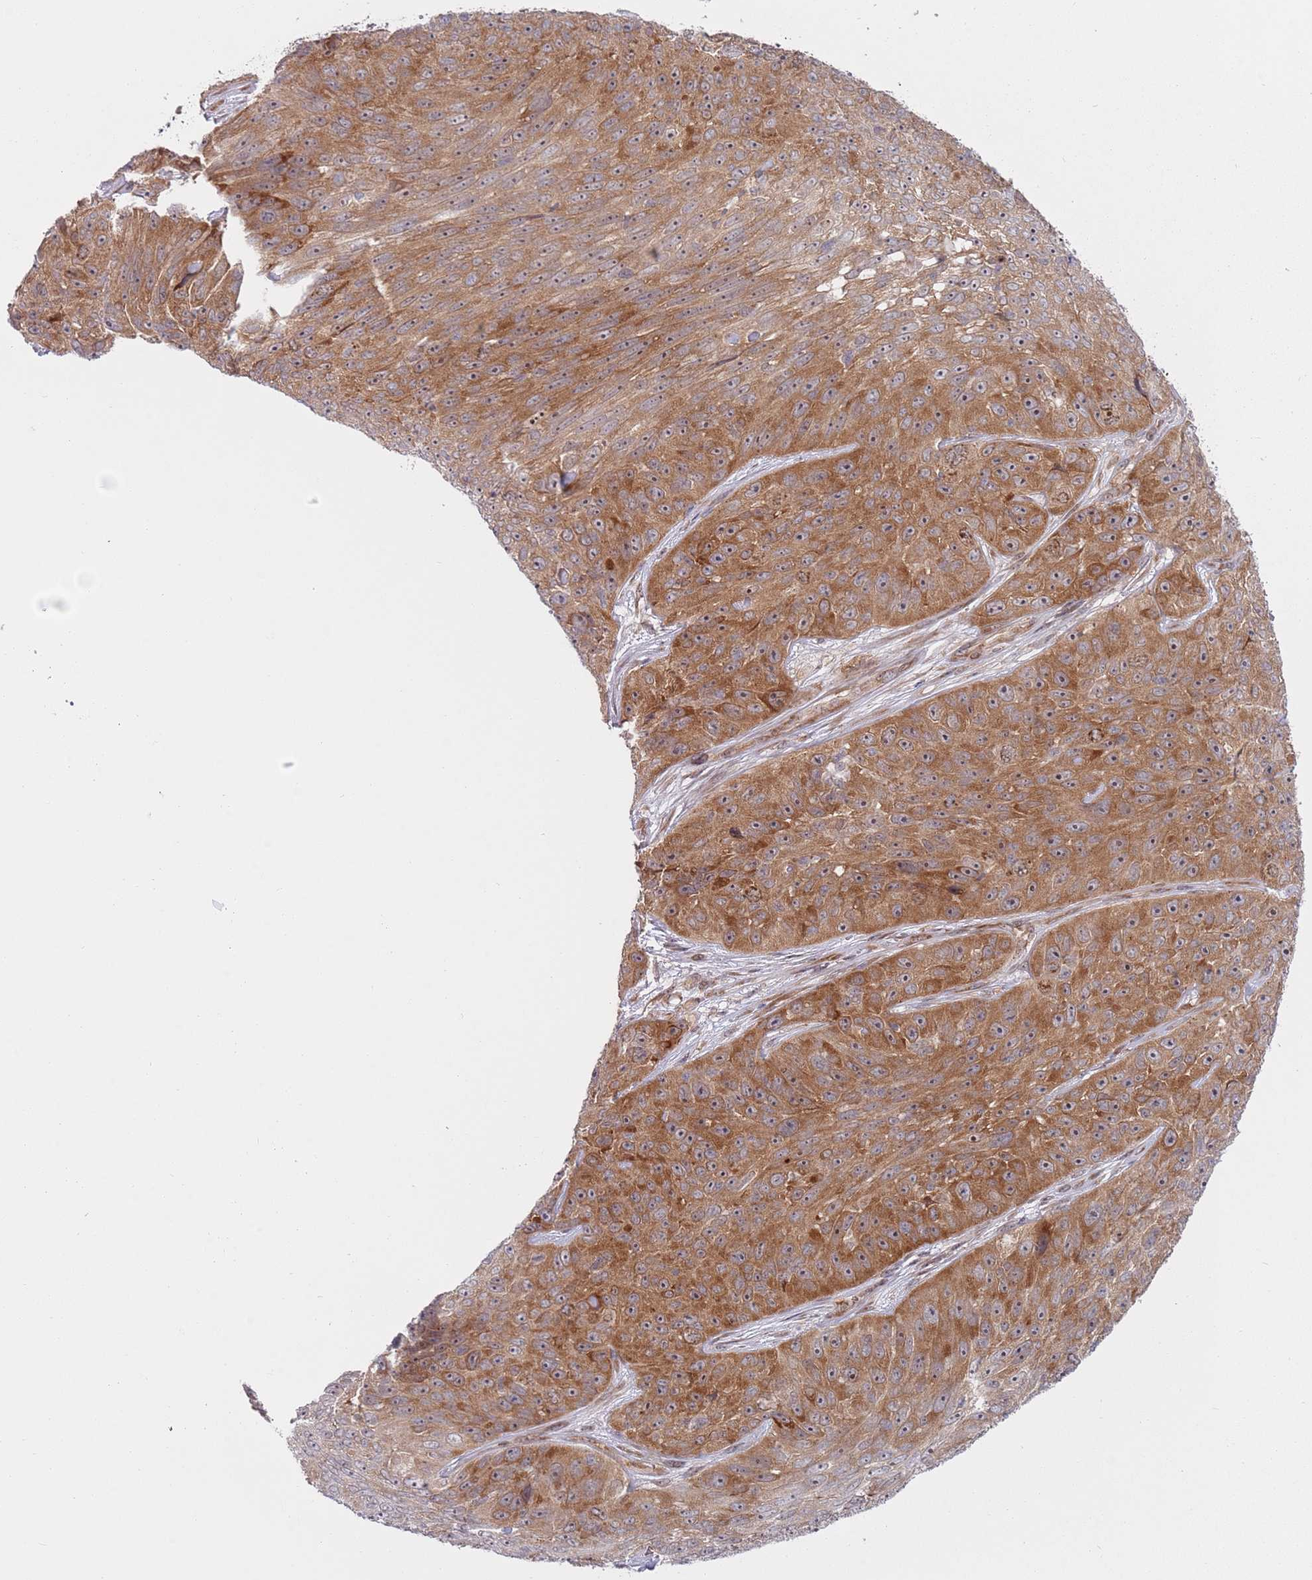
{"staining": {"intensity": "moderate", "quantity": ">75%", "location": "cytoplasmic/membranous,nuclear"}, "tissue": "skin cancer", "cell_type": "Tumor cells", "image_type": "cancer", "snomed": [{"axis": "morphology", "description": "Squamous cell carcinoma, NOS"}, {"axis": "topography", "description": "Skin"}], "caption": "Immunohistochemistry (IHC) staining of squamous cell carcinoma (skin), which demonstrates medium levels of moderate cytoplasmic/membranous and nuclear staining in approximately >75% of tumor cells indicating moderate cytoplasmic/membranous and nuclear protein positivity. The staining was performed using DAB (brown) for protein detection and nuclei were counterstained in hematoxylin (blue).", "gene": "SLC25A32", "patient": {"sex": "female", "age": 87}}